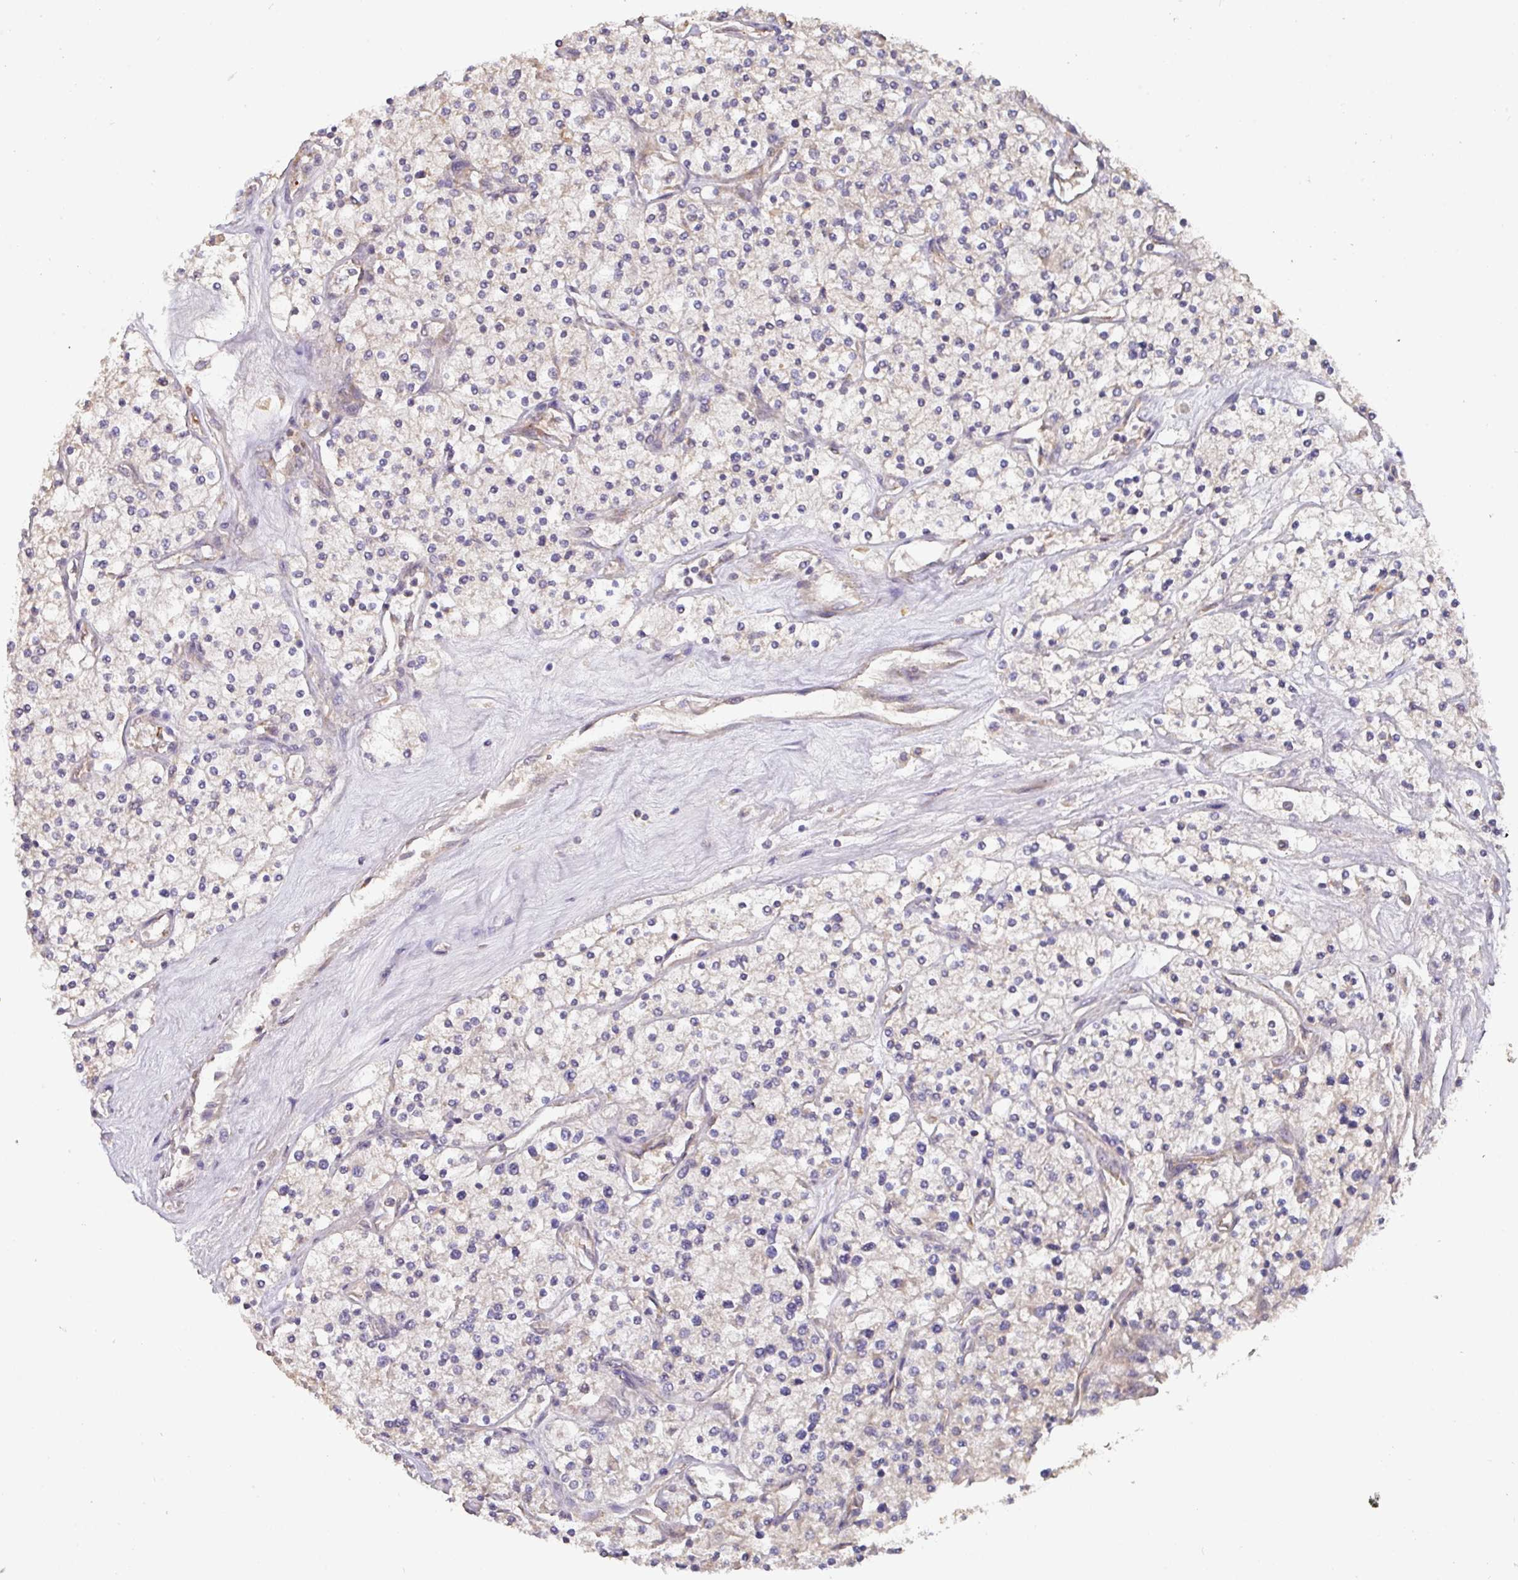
{"staining": {"intensity": "negative", "quantity": "none", "location": "none"}, "tissue": "renal cancer", "cell_type": "Tumor cells", "image_type": "cancer", "snomed": [{"axis": "morphology", "description": "Adenocarcinoma, NOS"}, {"axis": "topography", "description": "Kidney"}], "caption": "Protein analysis of renal cancer (adenocarcinoma) exhibits no significant staining in tumor cells.", "gene": "ACVR2B", "patient": {"sex": "male", "age": 80}}